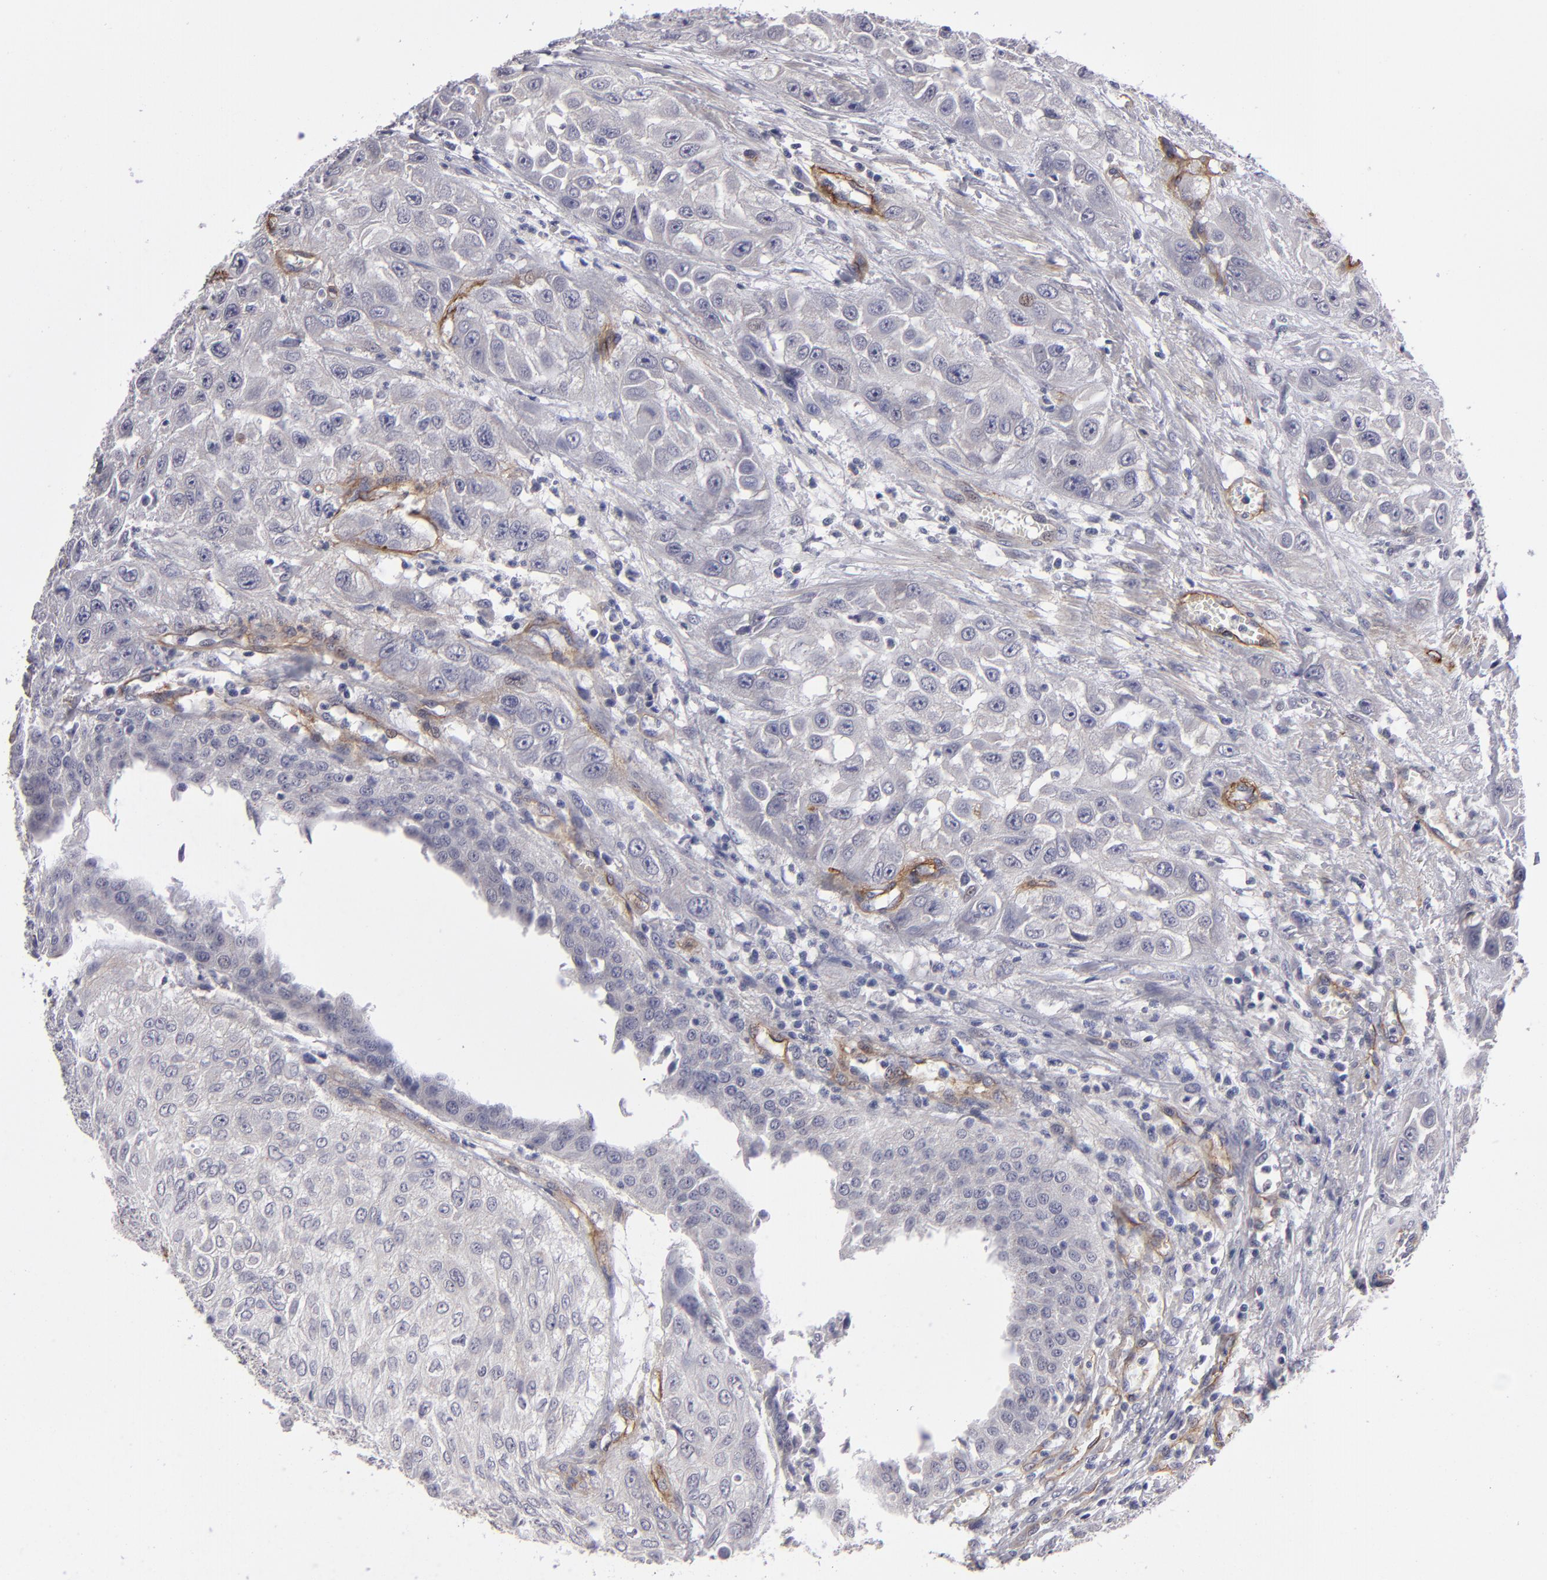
{"staining": {"intensity": "negative", "quantity": "none", "location": "none"}, "tissue": "urothelial cancer", "cell_type": "Tumor cells", "image_type": "cancer", "snomed": [{"axis": "morphology", "description": "Urothelial carcinoma, High grade"}, {"axis": "topography", "description": "Urinary bladder"}], "caption": "The histopathology image reveals no significant expression in tumor cells of urothelial cancer.", "gene": "ZNF175", "patient": {"sex": "male", "age": 57}}